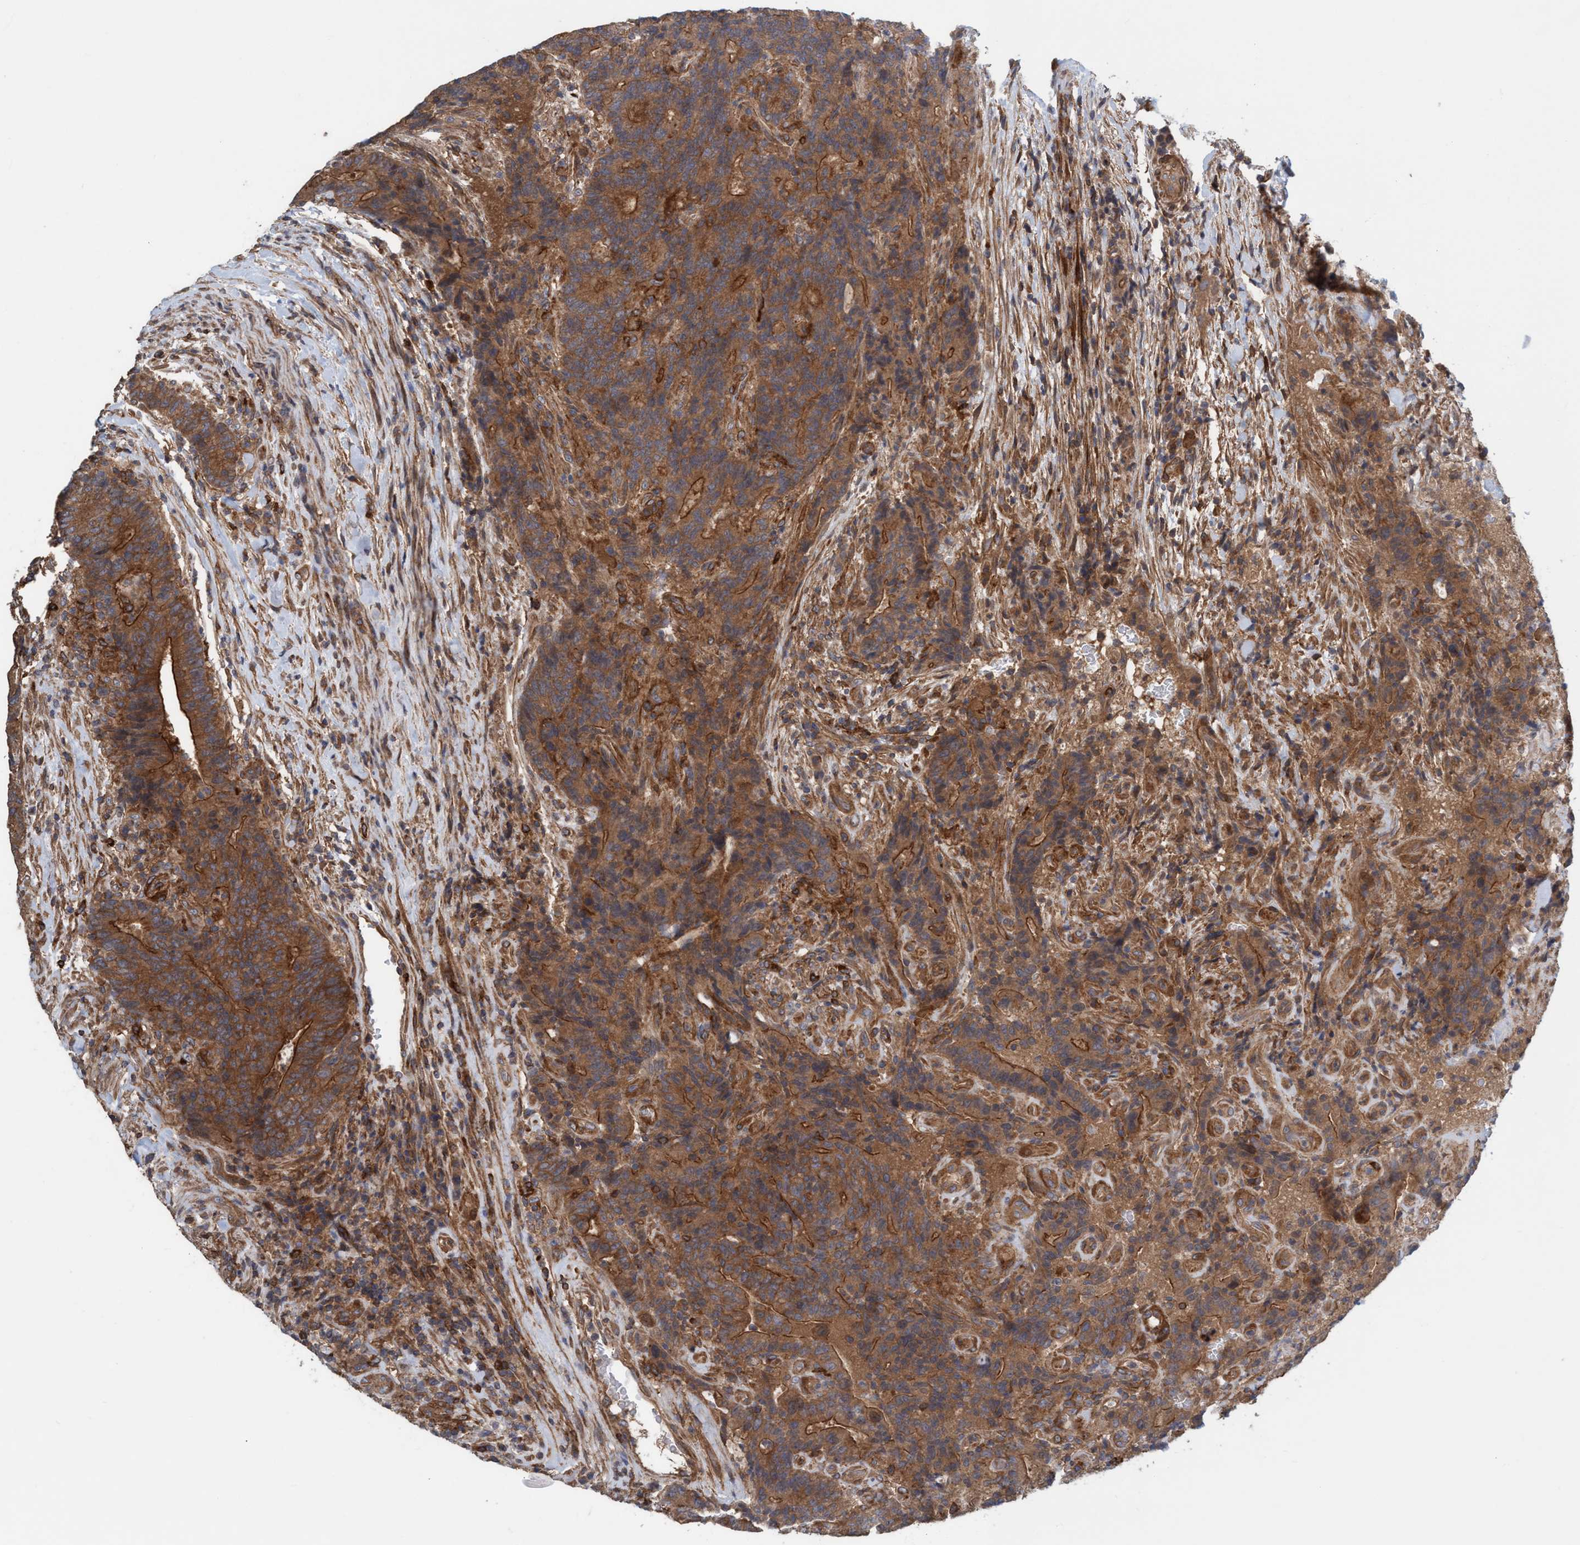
{"staining": {"intensity": "strong", "quantity": ">75%", "location": "cytoplasmic/membranous"}, "tissue": "colorectal cancer", "cell_type": "Tumor cells", "image_type": "cancer", "snomed": [{"axis": "morphology", "description": "Normal tissue, NOS"}, {"axis": "morphology", "description": "Adenocarcinoma, NOS"}, {"axis": "topography", "description": "Colon"}], "caption": "Protein staining of adenocarcinoma (colorectal) tissue exhibits strong cytoplasmic/membranous positivity in approximately >75% of tumor cells.", "gene": "SPECC1", "patient": {"sex": "female", "age": 75}}